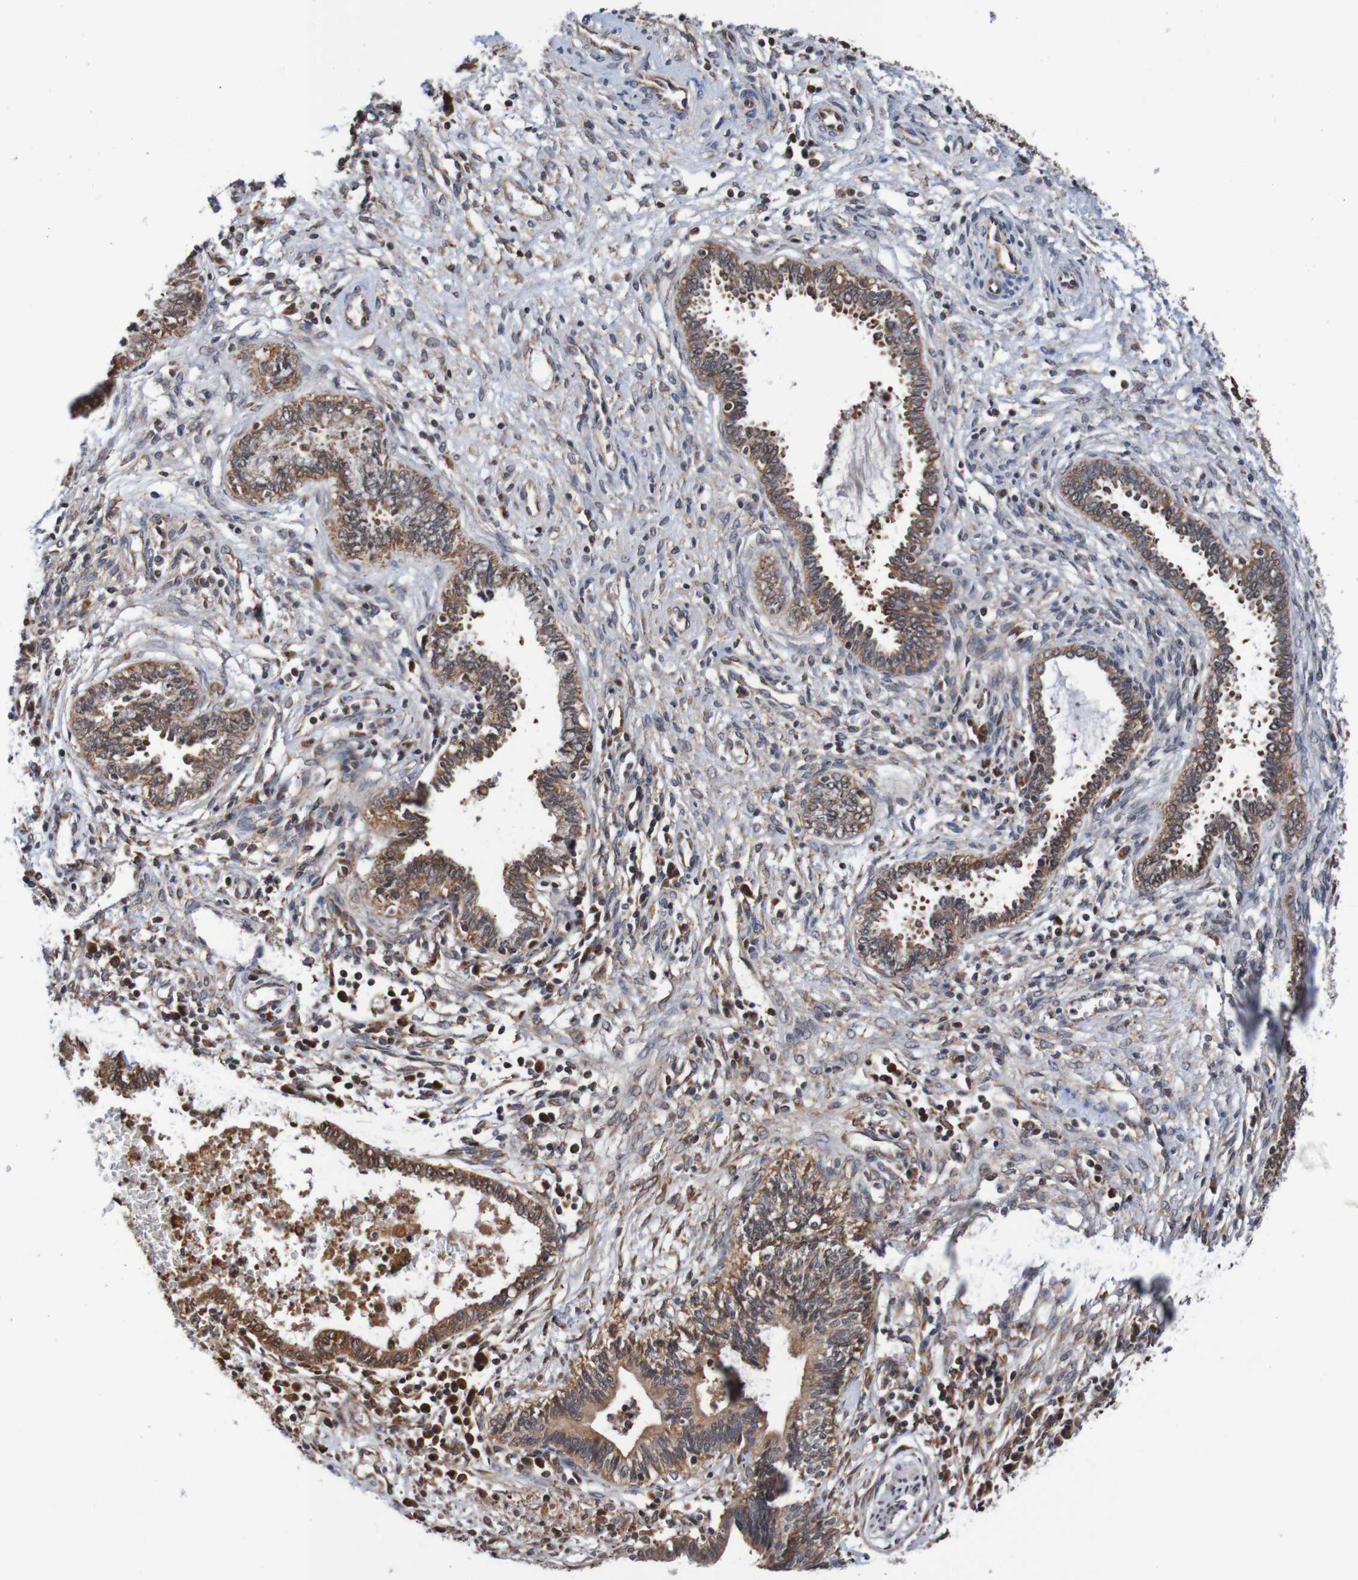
{"staining": {"intensity": "moderate", "quantity": ">75%", "location": "cytoplasmic/membranous"}, "tissue": "cervical cancer", "cell_type": "Tumor cells", "image_type": "cancer", "snomed": [{"axis": "morphology", "description": "Adenocarcinoma, NOS"}, {"axis": "topography", "description": "Cervix"}], "caption": "The micrograph reveals a brown stain indicating the presence of a protein in the cytoplasmic/membranous of tumor cells in cervical cancer (adenocarcinoma).", "gene": "AXIN1", "patient": {"sex": "female", "age": 44}}